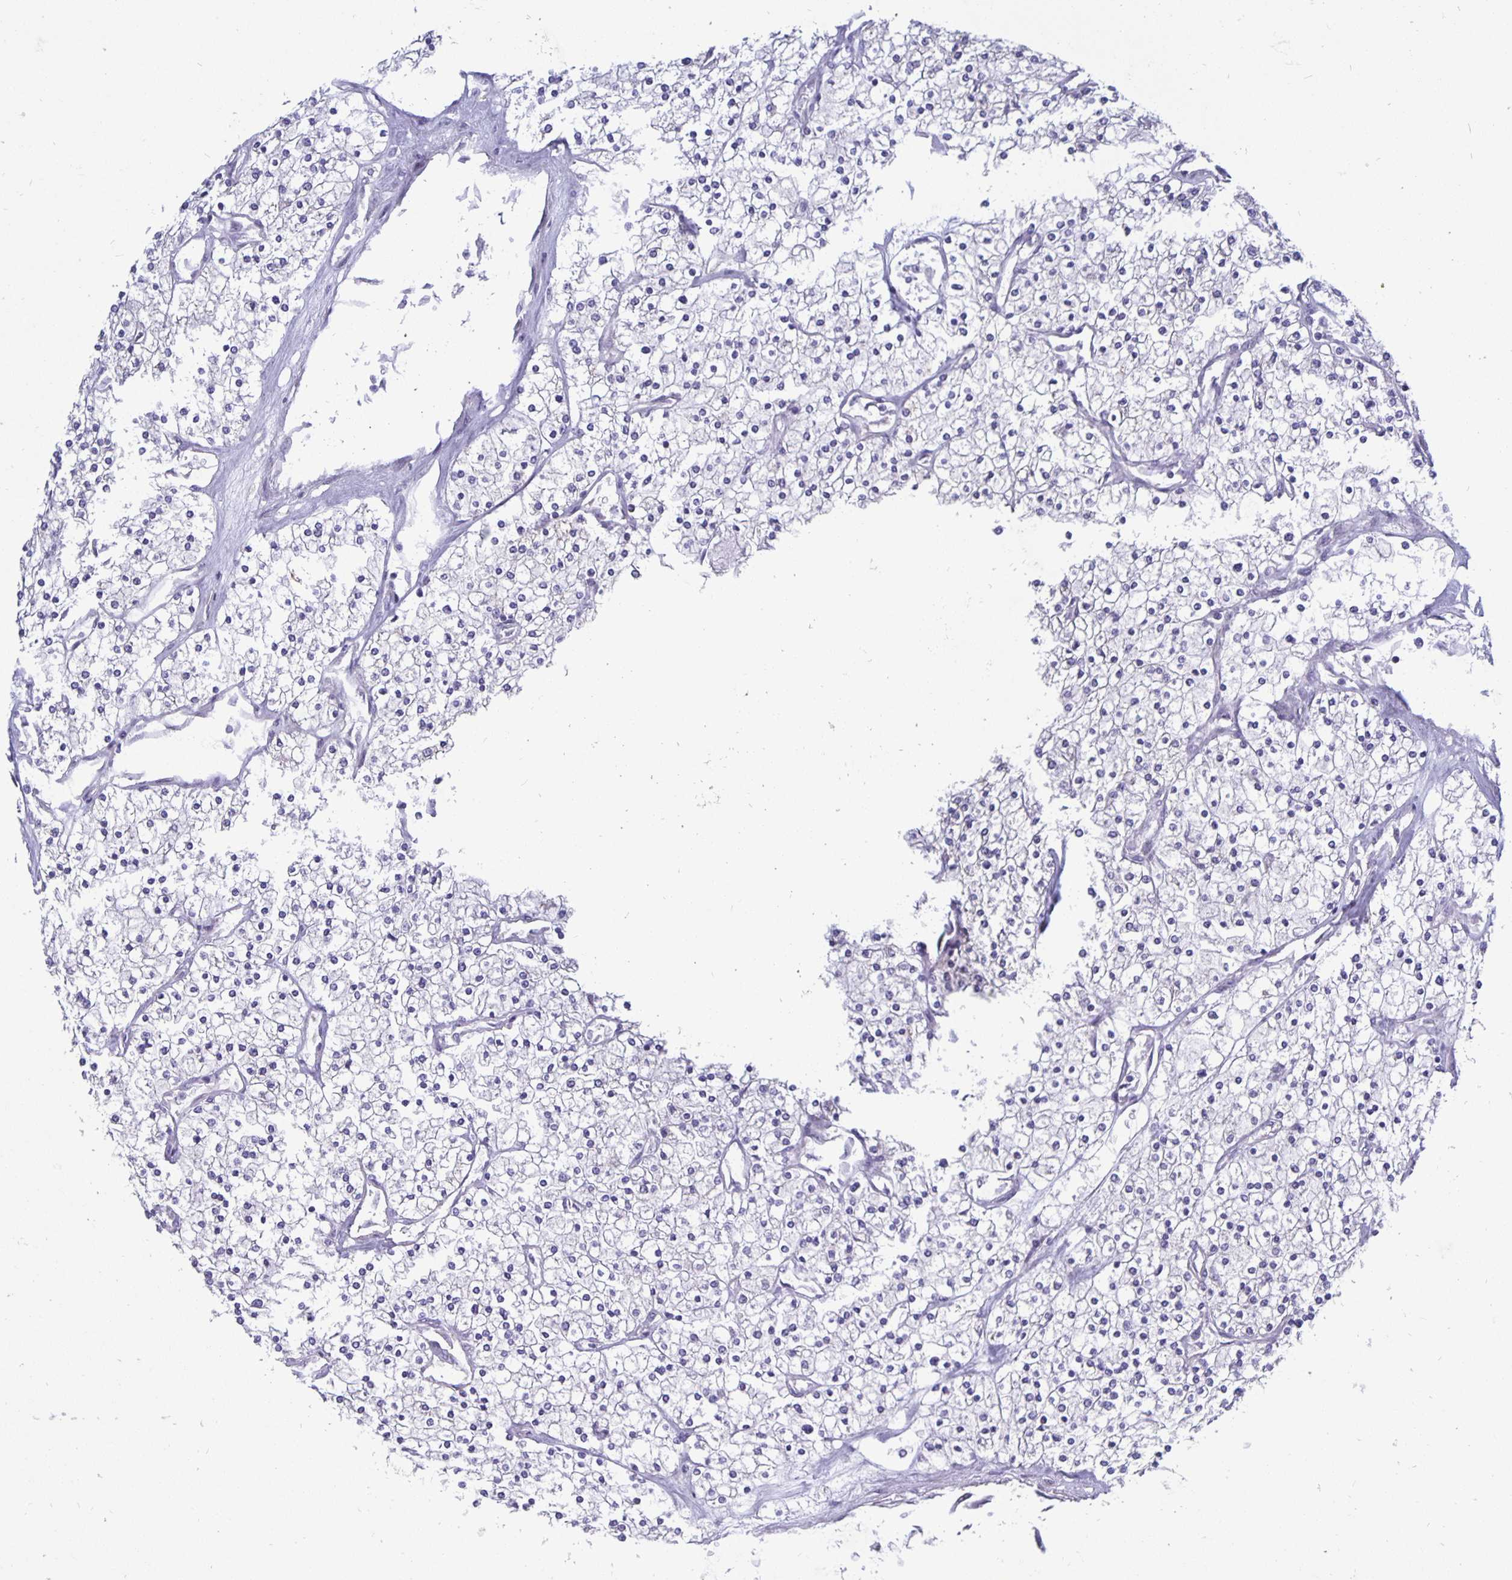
{"staining": {"intensity": "negative", "quantity": "none", "location": "none"}, "tissue": "renal cancer", "cell_type": "Tumor cells", "image_type": "cancer", "snomed": [{"axis": "morphology", "description": "Adenocarcinoma, NOS"}, {"axis": "topography", "description": "Kidney"}], "caption": "DAB immunohistochemical staining of renal adenocarcinoma displays no significant staining in tumor cells.", "gene": "ERBB2", "patient": {"sex": "male", "age": 80}}